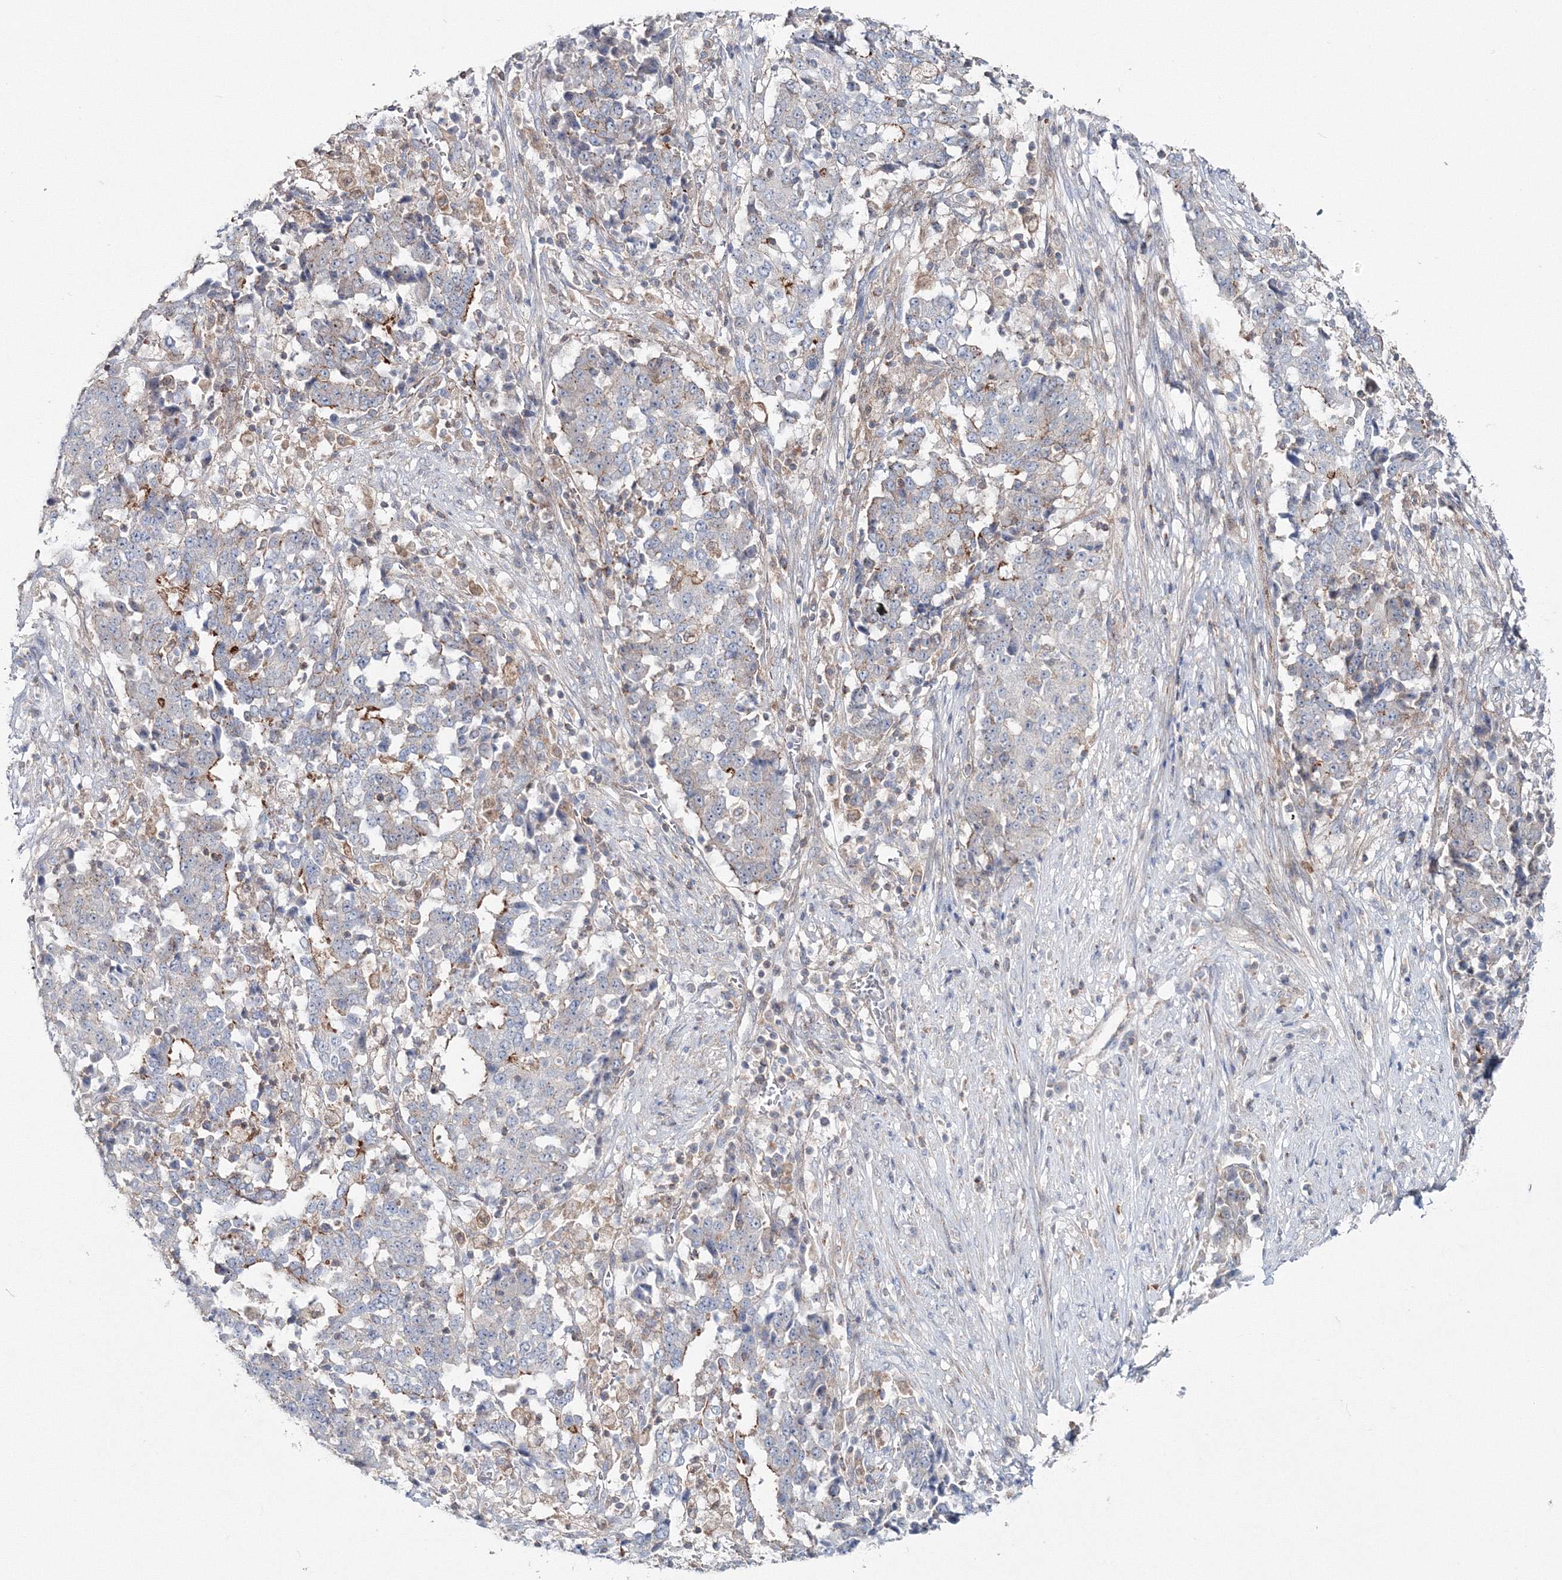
{"staining": {"intensity": "negative", "quantity": "none", "location": "none"}, "tissue": "stomach cancer", "cell_type": "Tumor cells", "image_type": "cancer", "snomed": [{"axis": "morphology", "description": "Adenocarcinoma, NOS"}, {"axis": "topography", "description": "Stomach"}], "caption": "Stomach cancer (adenocarcinoma) was stained to show a protein in brown. There is no significant expression in tumor cells.", "gene": "GGA2", "patient": {"sex": "male", "age": 59}}